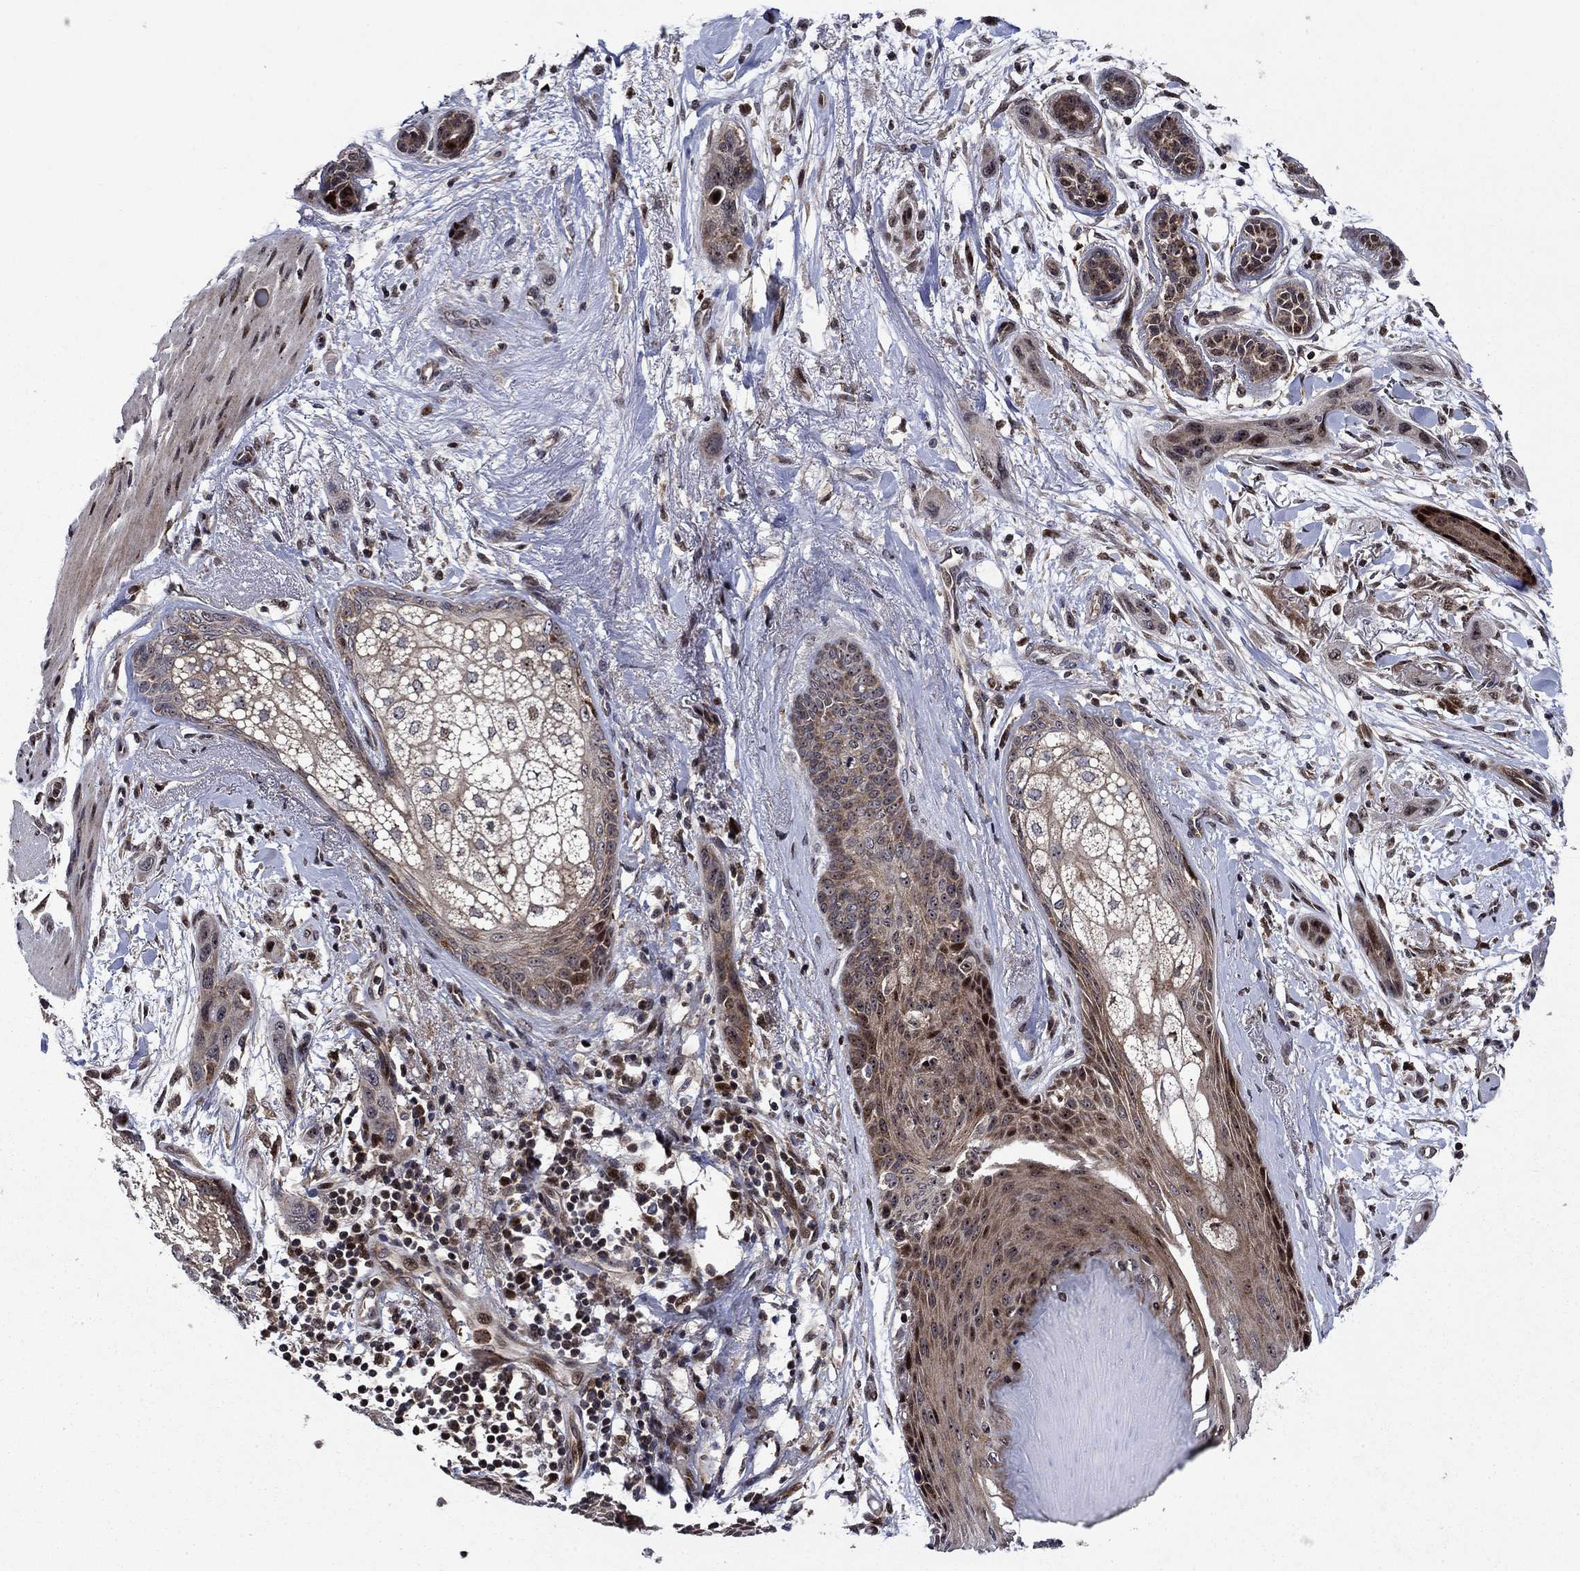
{"staining": {"intensity": "moderate", "quantity": "<25%", "location": "nuclear"}, "tissue": "skin cancer", "cell_type": "Tumor cells", "image_type": "cancer", "snomed": [{"axis": "morphology", "description": "Squamous cell carcinoma, NOS"}, {"axis": "topography", "description": "Skin"}], "caption": "This is an image of immunohistochemistry staining of skin cancer, which shows moderate staining in the nuclear of tumor cells.", "gene": "AGTPBP1", "patient": {"sex": "male", "age": 79}}